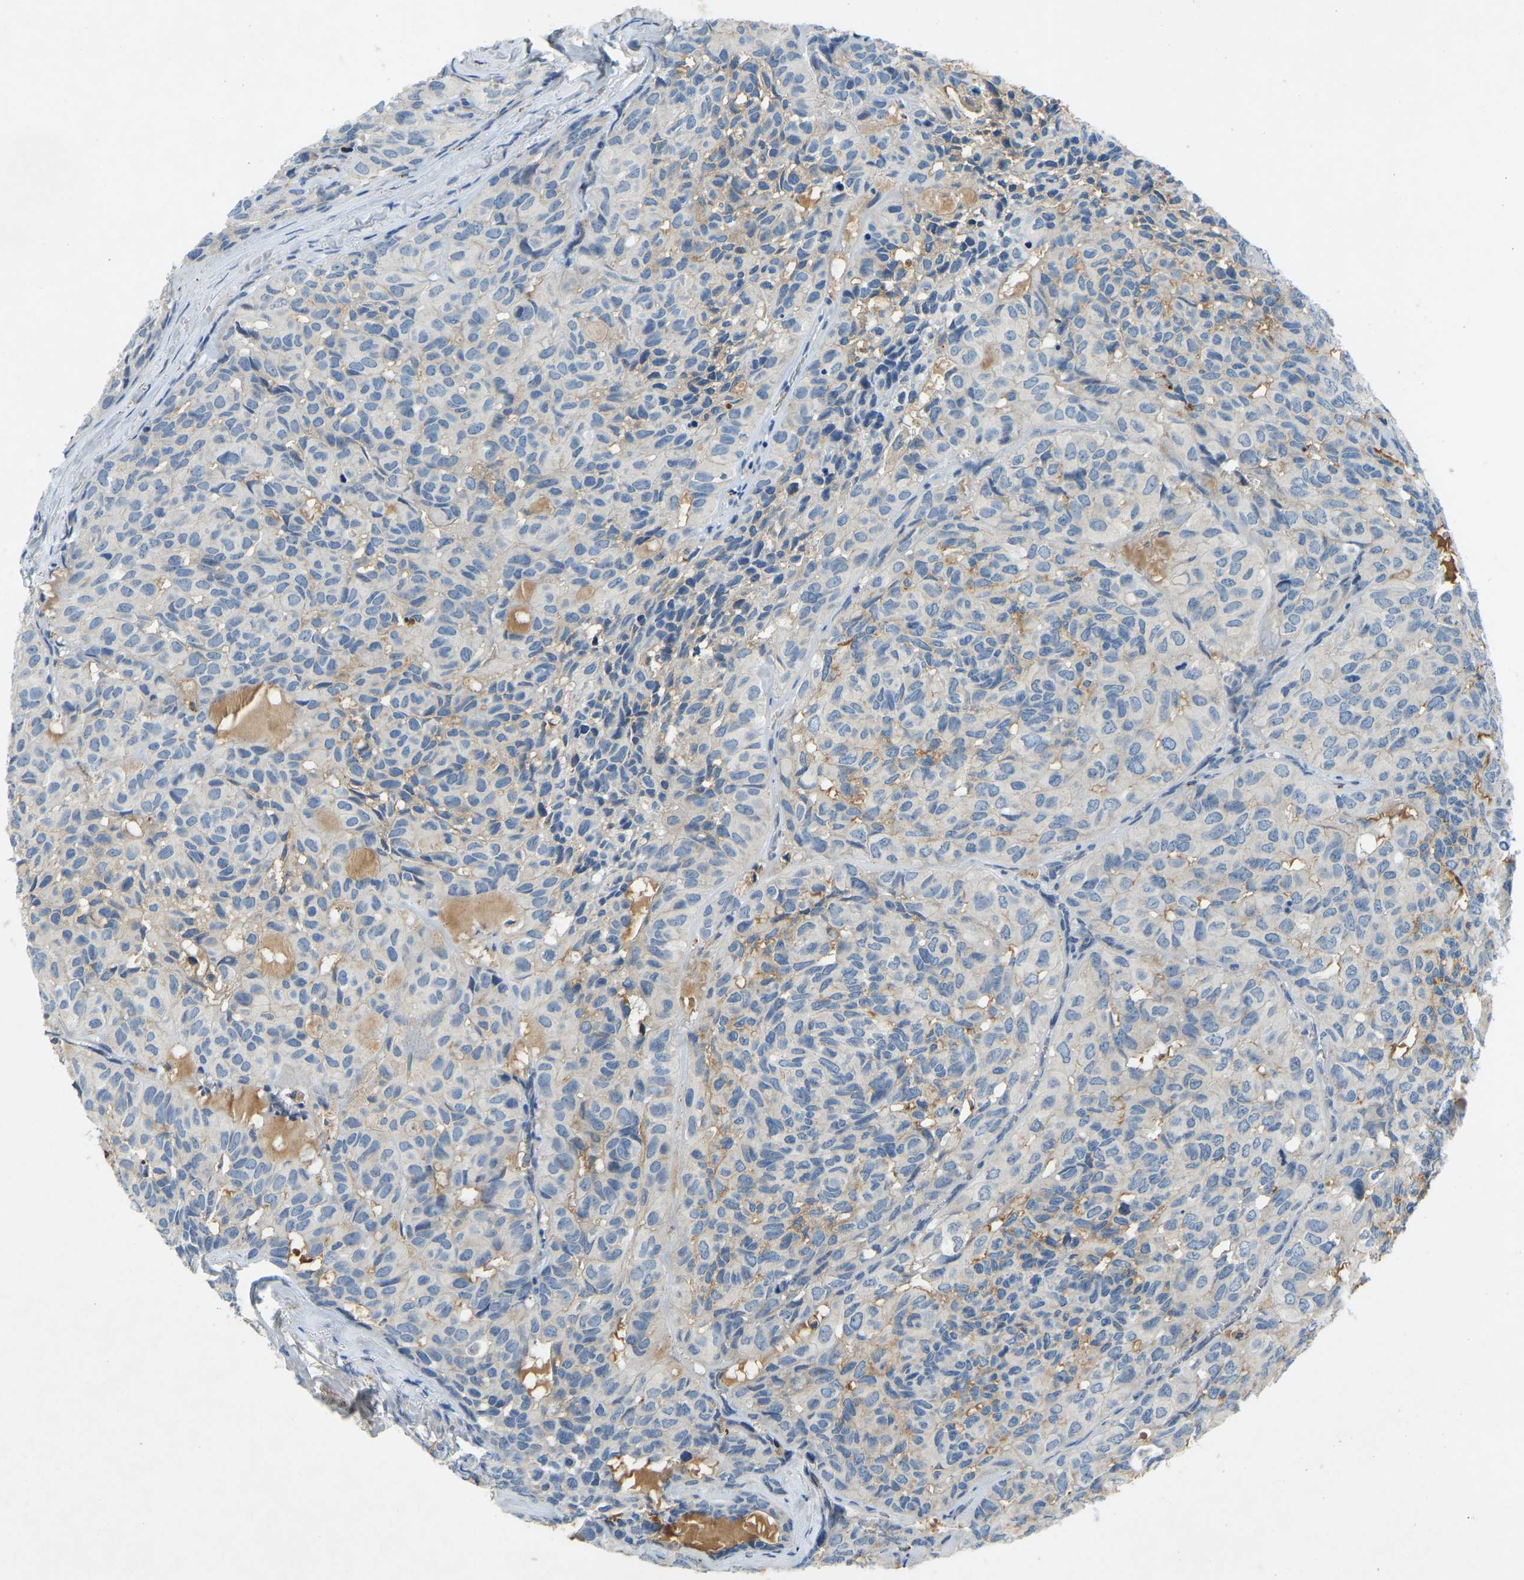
{"staining": {"intensity": "negative", "quantity": "none", "location": "none"}, "tissue": "head and neck cancer", "cell_type": "Tumor cells", "image_type": "cancer", "snomed": [{"axis": "morphology", "description": "Adenocarcinoma, NOS"}, {"axis": "topography", "description": "Salivary gland, NOS"}, {"axis": "topography", "description": "Head-Neck"}], "caption": "Photomicrograph shows no protein positivity in tumor cells of adenocarcinoma (head and neck) tissue.", "gene": "THBS4", "patient": {"sex": "female", "age": 76}}